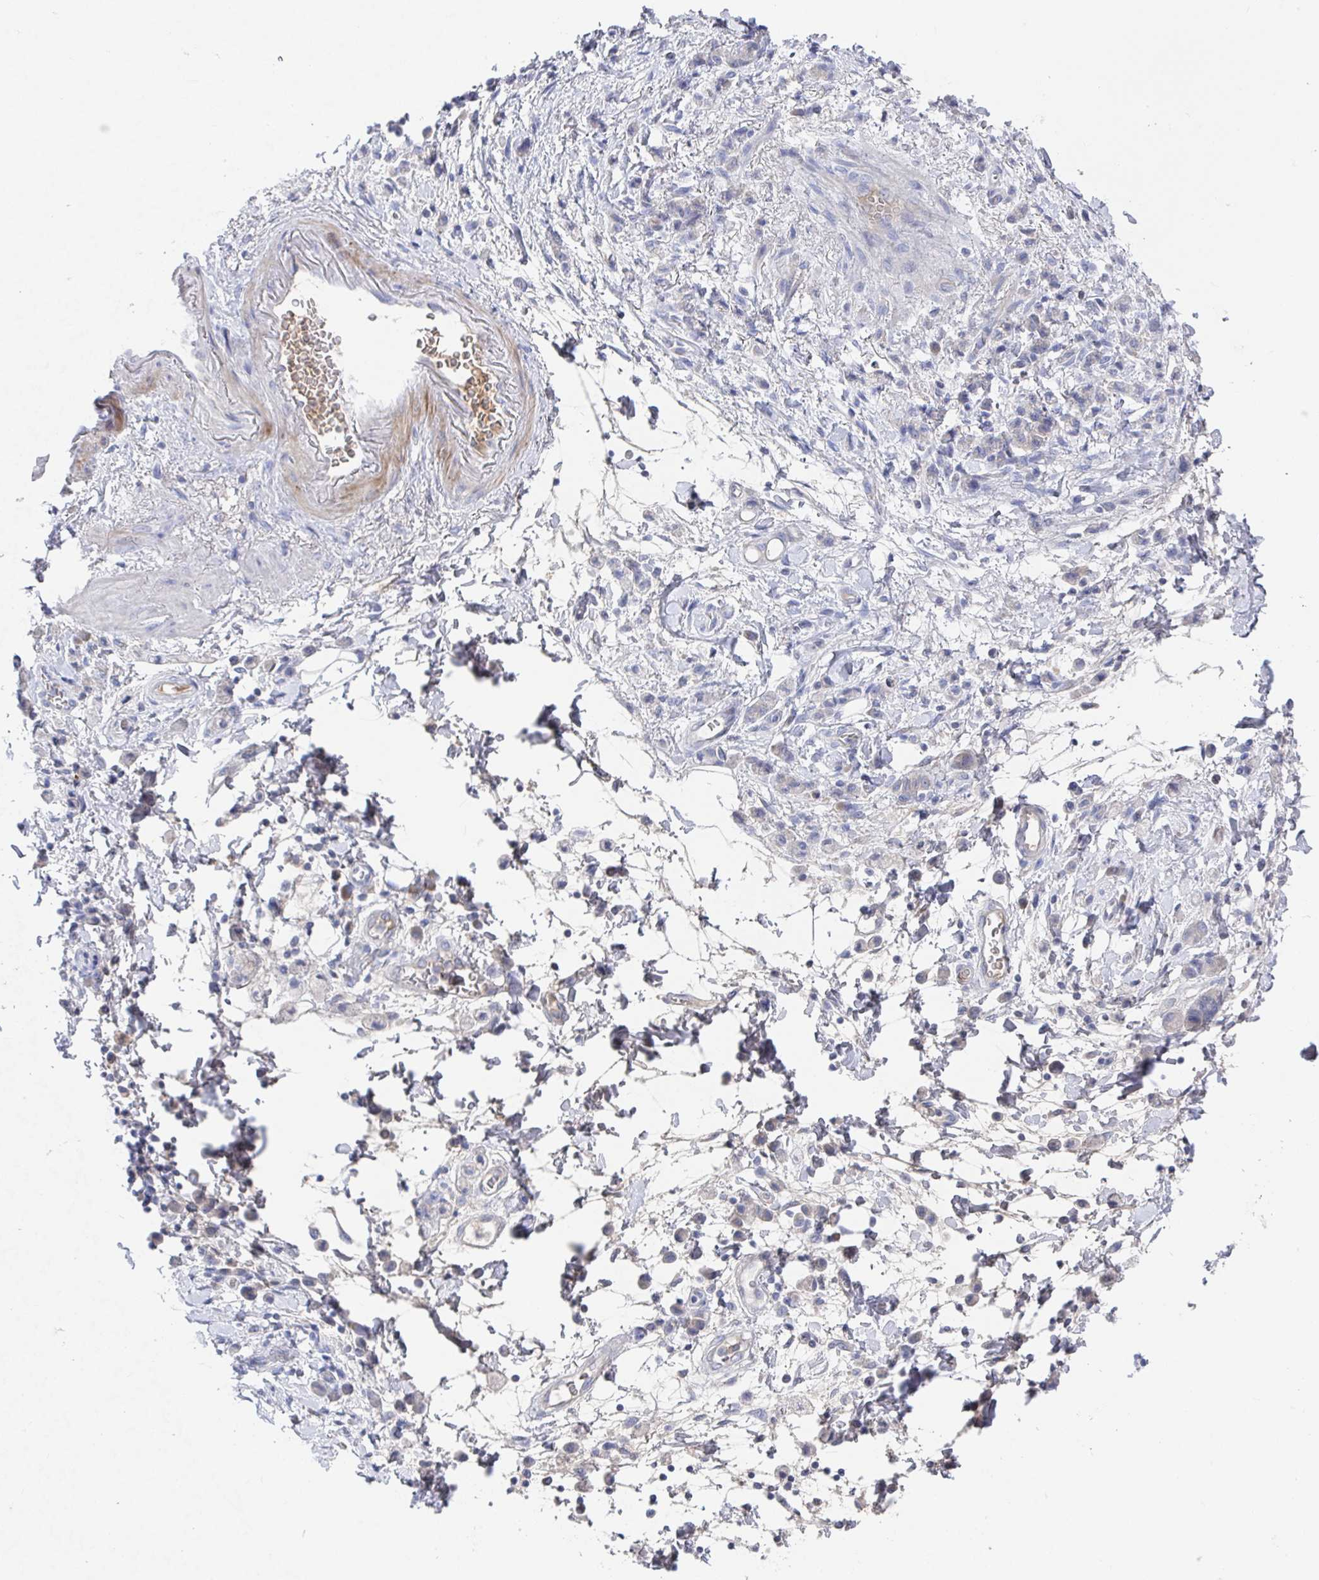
{"staining": {"intensity": "negative", "quantity": "none", "location": "none"}, "tissue": "stomach cancer", "cell_type": "Tumor cells", "image_type": "cancer", "snomed": [{"axis": "morphology", "description": "Adenocarcinoma, NOS"}, {"axis": "topography", "description": "Stomach"}], "caption": "Tumor cells show no significant positivity in stomach cancer (adenocarcinoma). (DAB (3,3'-diaminobenzidine) immunohistochemistry (IHC), high magnification).", "gene": "GPR148", "patient": {"sex": "male", "age": 77}}